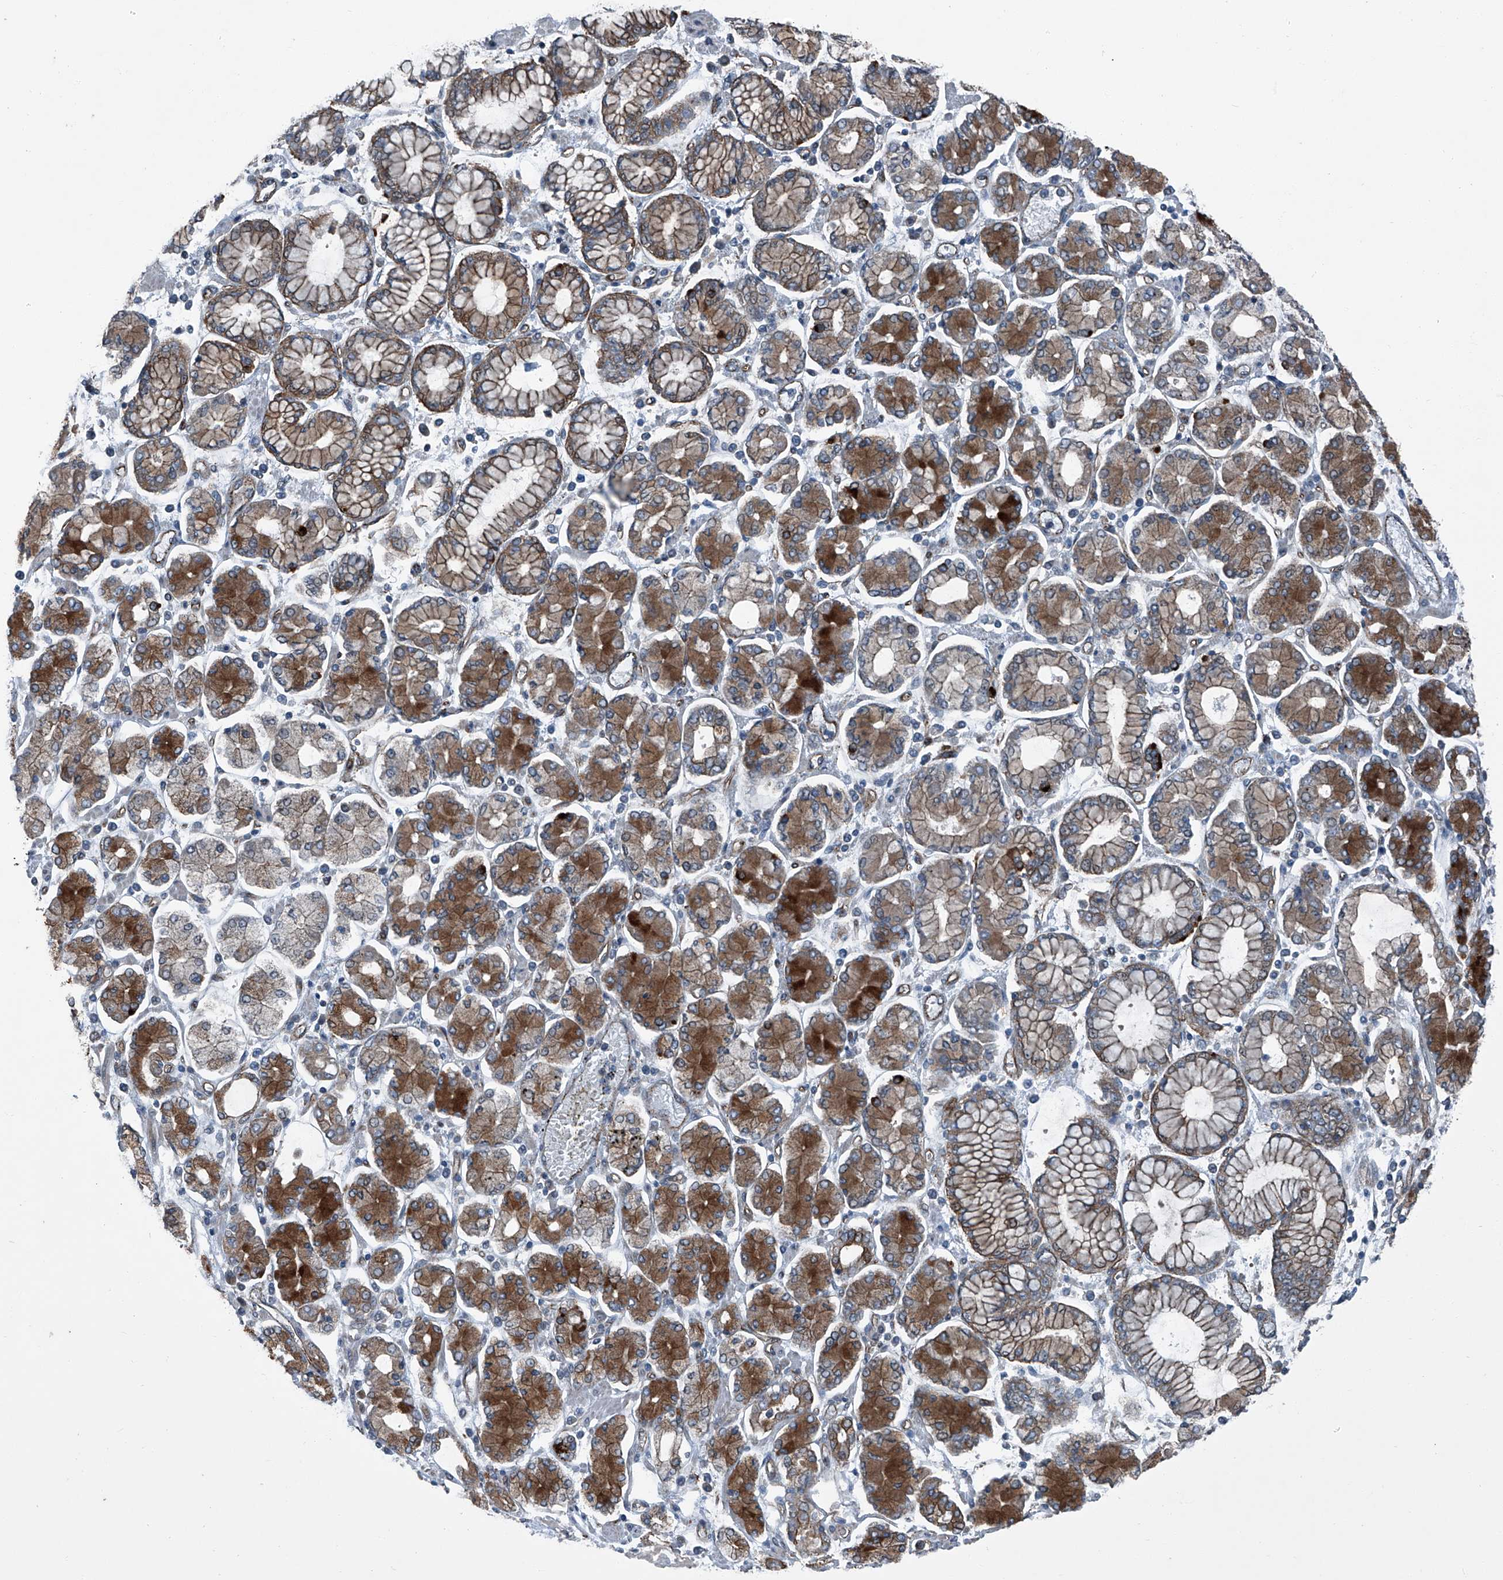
{"staining": {"intensity": "strong", "quantity": "25%-75%", "location": "cytoplasmic/membranous"}, "tissue": "stomach cancer", "cell_type": "Tumor cells", "image_type": "cancer", "snomed": [{"axis": "morphology", "description": "Adenocarcinoma, NOS"}, {"axis": "topography", "description": "Stomach"}], "caption": "There is high levels of strong cytoplasmic/membranous expression in tumor cells of stomach cancer (adenocarcinoma), as demonstrated by immunohistochemical staining (brown color).", "gene": "SENP2", "patient": {"sex": "male", "age": 76}}